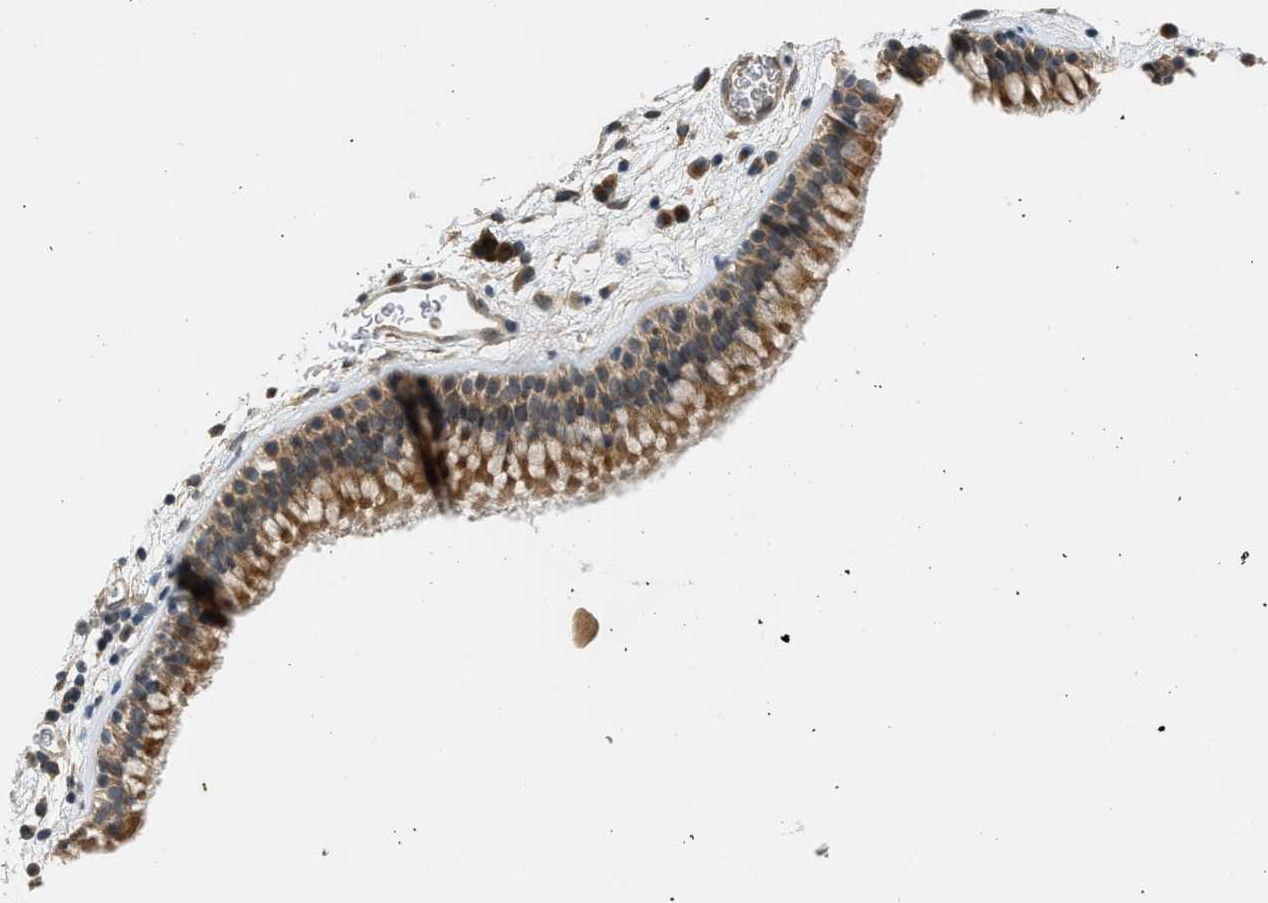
{"staining": {"intensity": "moderate", "quantity": ">75%", "location": "cytoplasmic/membranous"}, "tissue": "nasopharynx", "cell_type": "Respiratory epithelial cells", "image_type": "normal", "snomed": [{"axis": "morphology", "description": "Normal tissue, NOS"}, {"axis": "morphology", "description": "Inflammation, NOS"}, {"axis": "topography", "description": "Nasopharynx"}], "caption": "Protein expression analysis of benign nasopharynx exhibits moderate cytoplasmic/membranous positivity in approximately >75% of respiratory epithelial cells.", "gene": "ADCY8", "patient": {"sex": "male", "age": 48}}